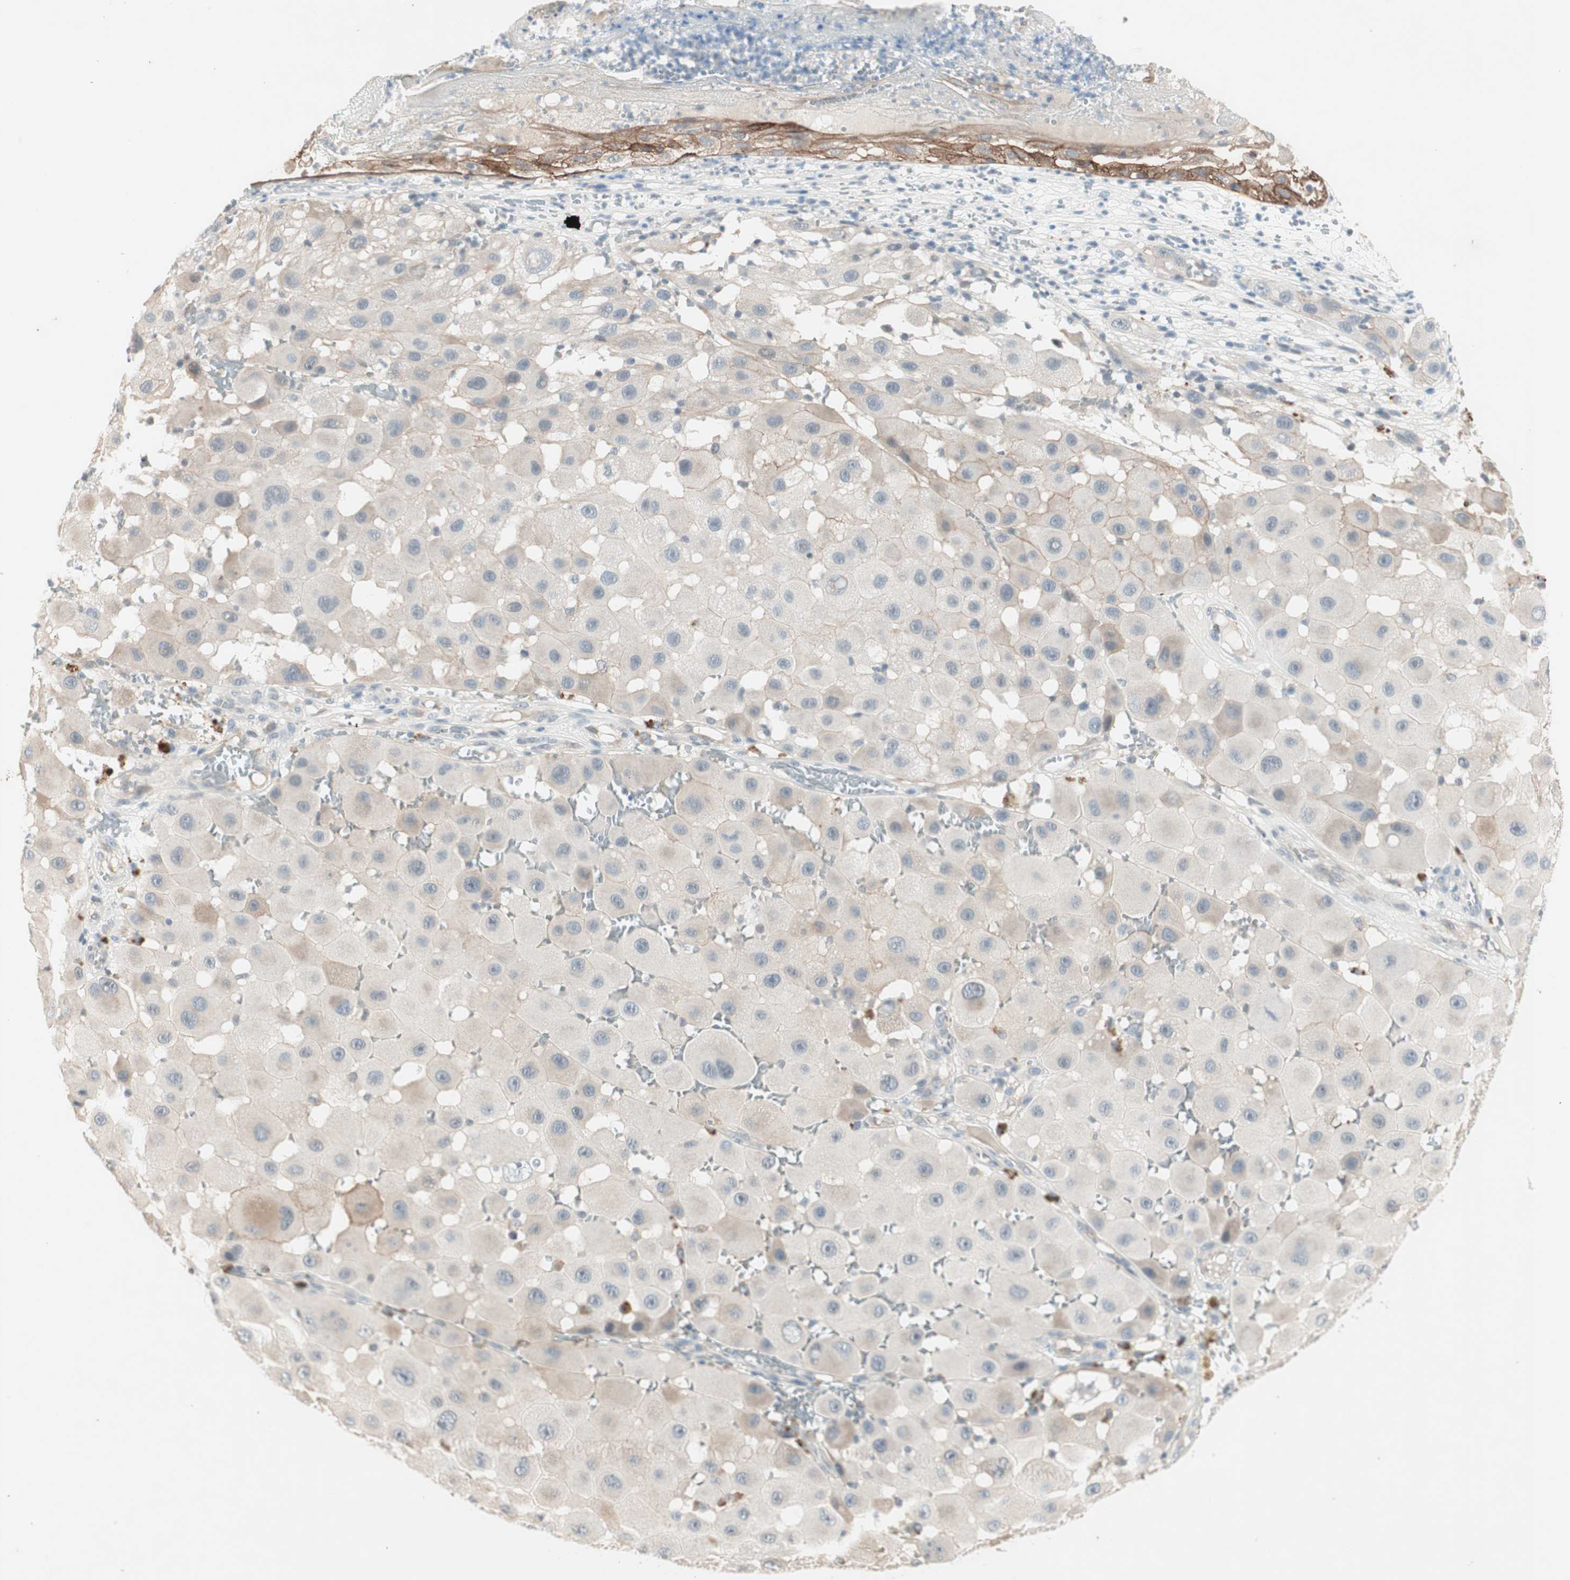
{"staining": {"intensity": "weak", "quantity": "25%-75%", "location": "cytoplasmic/membranous"}, "tissue": "melanoma", "cell_type": "Tumor cells", "image_type": "cancer", "snomed": [{"axis": "morphology", "description": "Malignant melanoma, NOS"}, {"axis": "topography", "description": "Skin"}], "caption": "This photomicrograph displays melanoma stained with immunohistochemistry (IHC) to label a protein in brown. The cytoplasmic/membranous of tumor cells show weak positivity for the protein. Nuclei are counter-stained blue.", "gene": "ITGB4", "patient": {"sex": "female", "age": 81}}